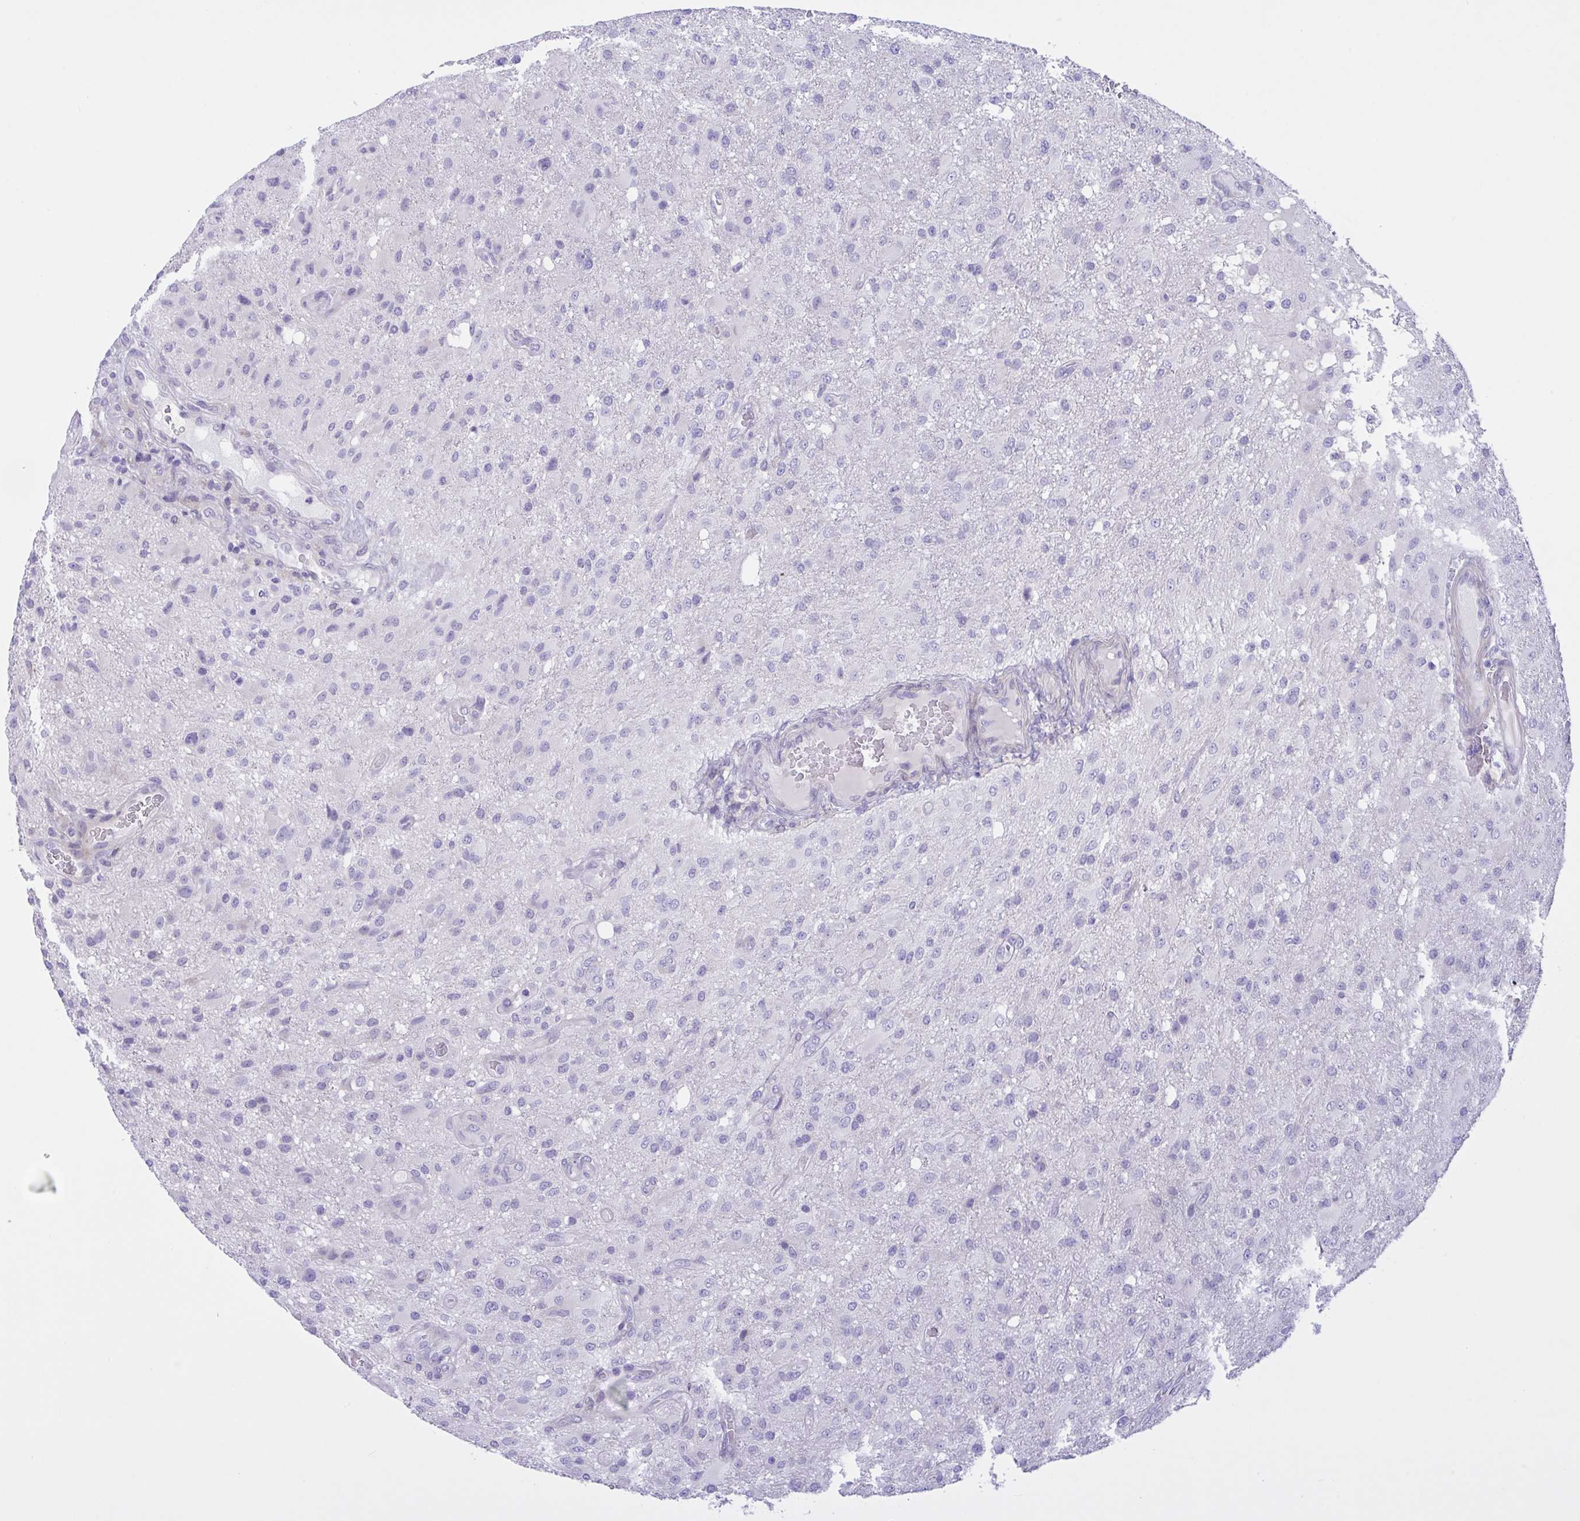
{"staining": {"intensity": "negative", "quantity": "none", "location": "none"}, "tissue": "glioma", "cell_type": "Tumor cells", "image_type": "cancer", "snomed": [{"axis": "morphology", "description": "Glioma, malignant, High grade"}, {"axis": "topography", "description": "Brain"}], "caption": "DAB immunohistochemical staining of human malignant glioma (high-grade) displays no significant expression in tumor cells.", "gene": "FAM86B1", "patient": {"sex": "male", "age": 53}}